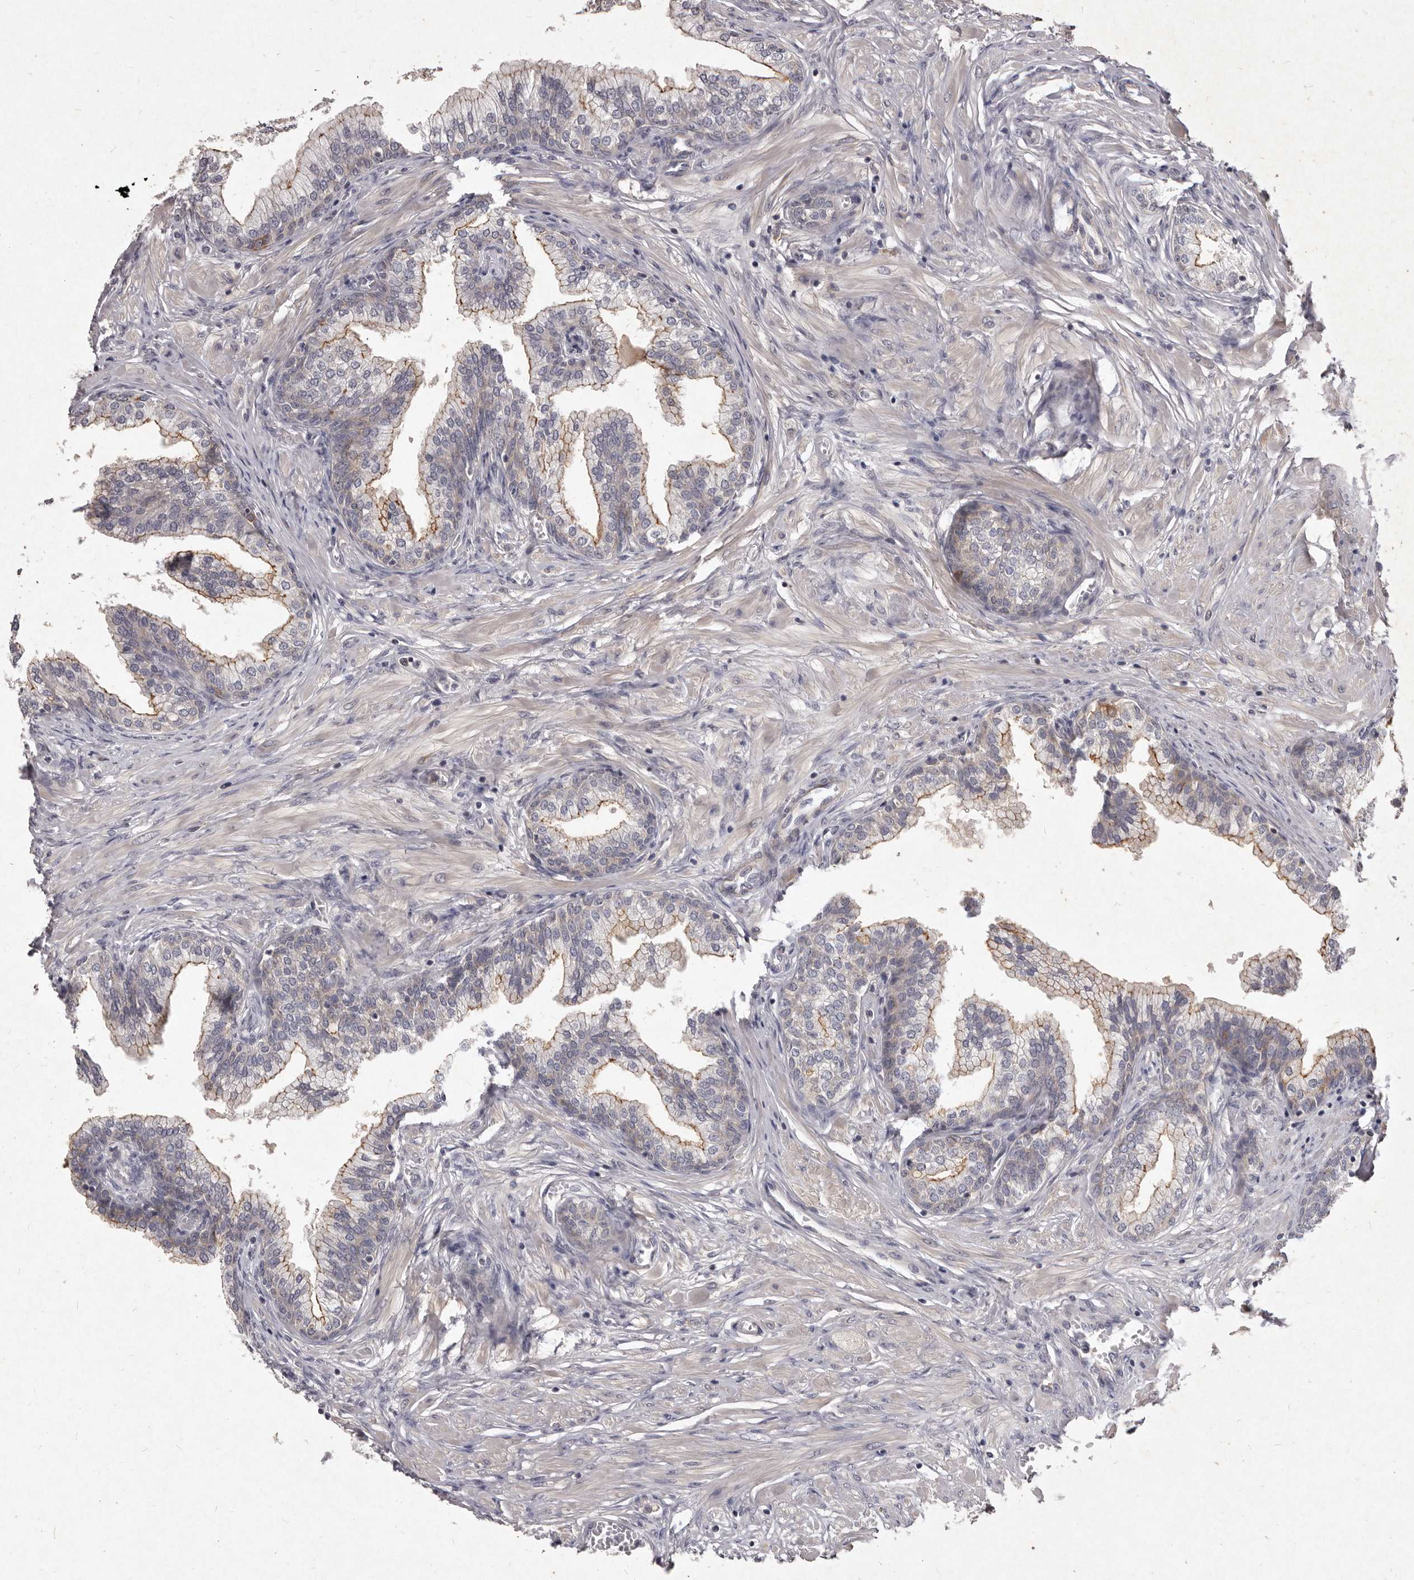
{"staining": {"intensity": "moderate", "quantity": "25%-75%", "location": "cytoplasmic/membranous"}, "tissue": "prostate", "cell_type": "Glandular cells", "image_type": "normal", "snomed": [{"axis": "morphology", "description": "Normal tissue, NOS"}, {"axis": "morphology", "description": "Urothelial carcinoma, Low grade"}, {"axis": "topography", "description": "Urinary bladder"}, {"axis": "topography", "description": "Prostate"}], "caption": "Prostate stained with immunohistochemistry (IHC) reveals moderate cytoplasmic/membranous positivity in about 25%-75% of glandular cells.", "gene": "GPRC5C", "patient": {"sex": "male", "age": 60}}